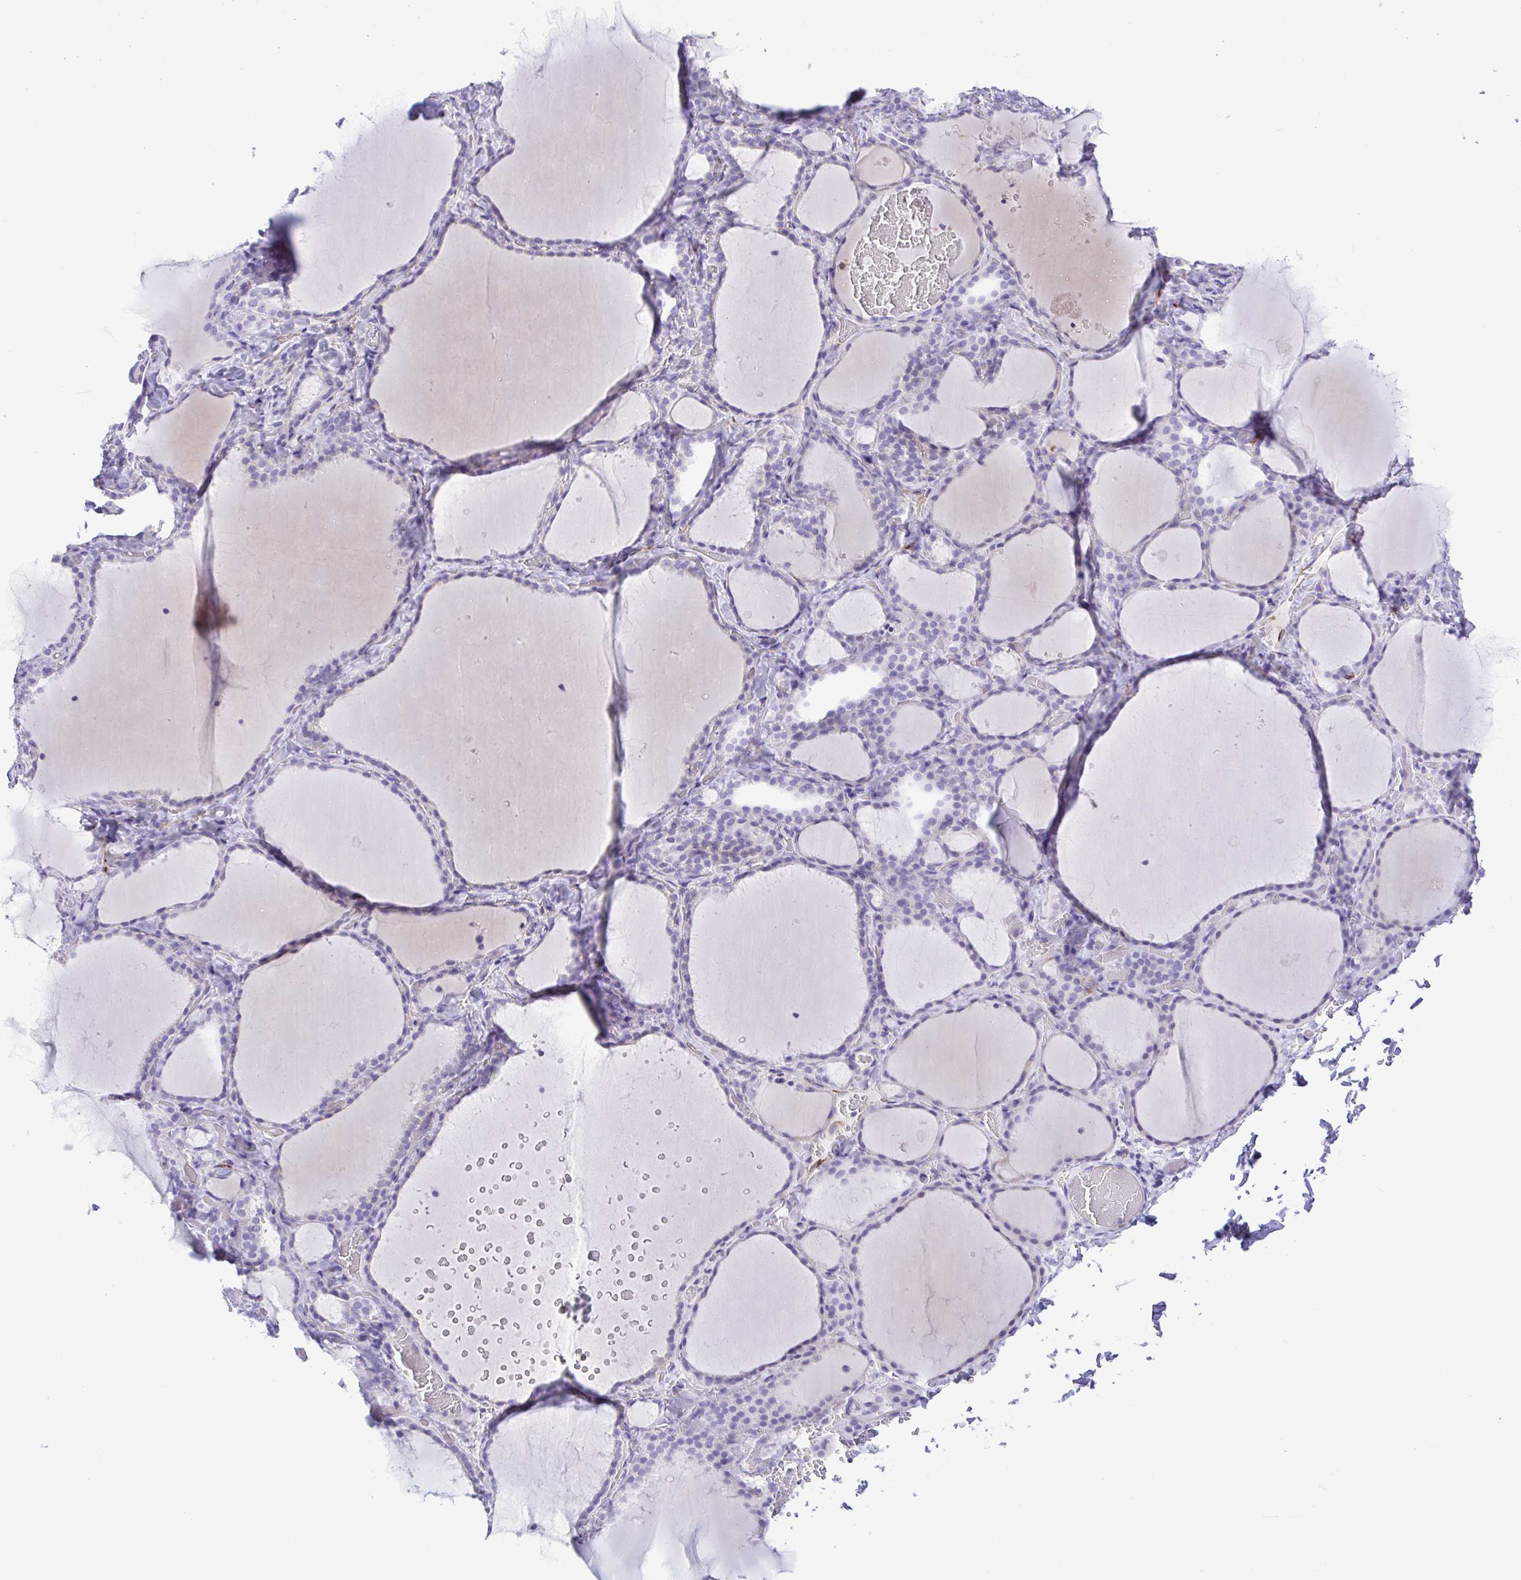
{"staining": {"intensity": "negative", "quantity": "none", "location": "none"}, "tissue": "thyroid gland", "cell_type": "Glandular cells", "image_type": "normal", "snomed": [{"axis": "morphology", "description": "Normal tissue, NOS"}, {"axis": "topography", "description": "Thyroid gland"}], "caption": "The photomicrograph displays no staining of glandular cells in normal thyroid gland.", "gene": "GPR182", "patient": {"sex": "female", "age": 22}}